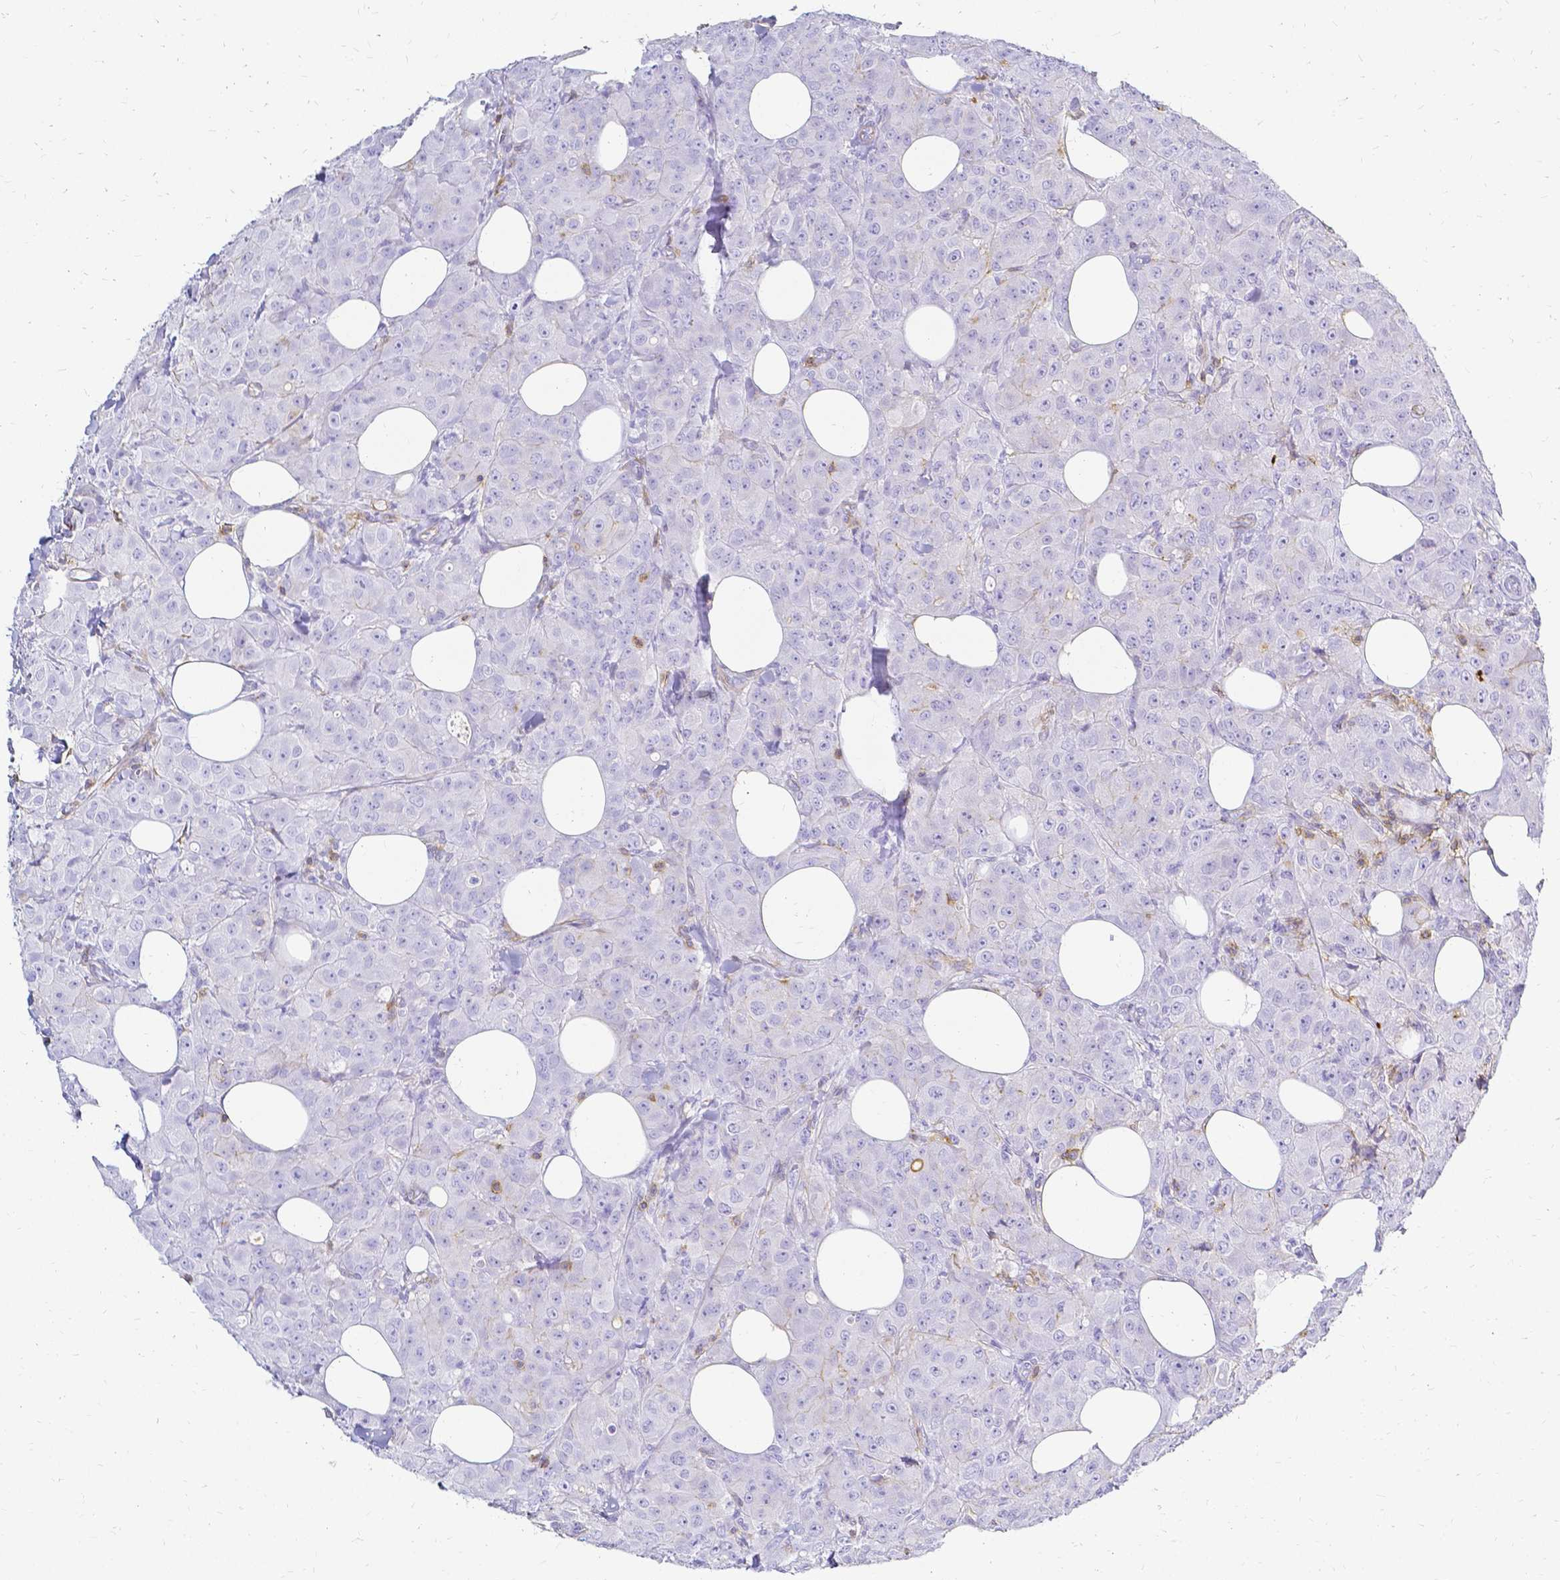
{"staining": {"intensity": "negative", "quantity": "none", "location": "none"}, "tissue": "breast cancer", "cell_type": "Tumor cells", "image_type": "cancer", "snomed": [{"axis": "morphology", "description": "Normal tissue, NOS"}, {"axis": "morphology", "description": "Duct carcinoma"}, {"axis": "topography", "description": "Breast"}], "caption": "Breast cancer was stained to show a protein in brown. There is no significant expression in tumor cells.", "gene": "HSPA12A", "patient": {"sex": "female", "age": 43}}